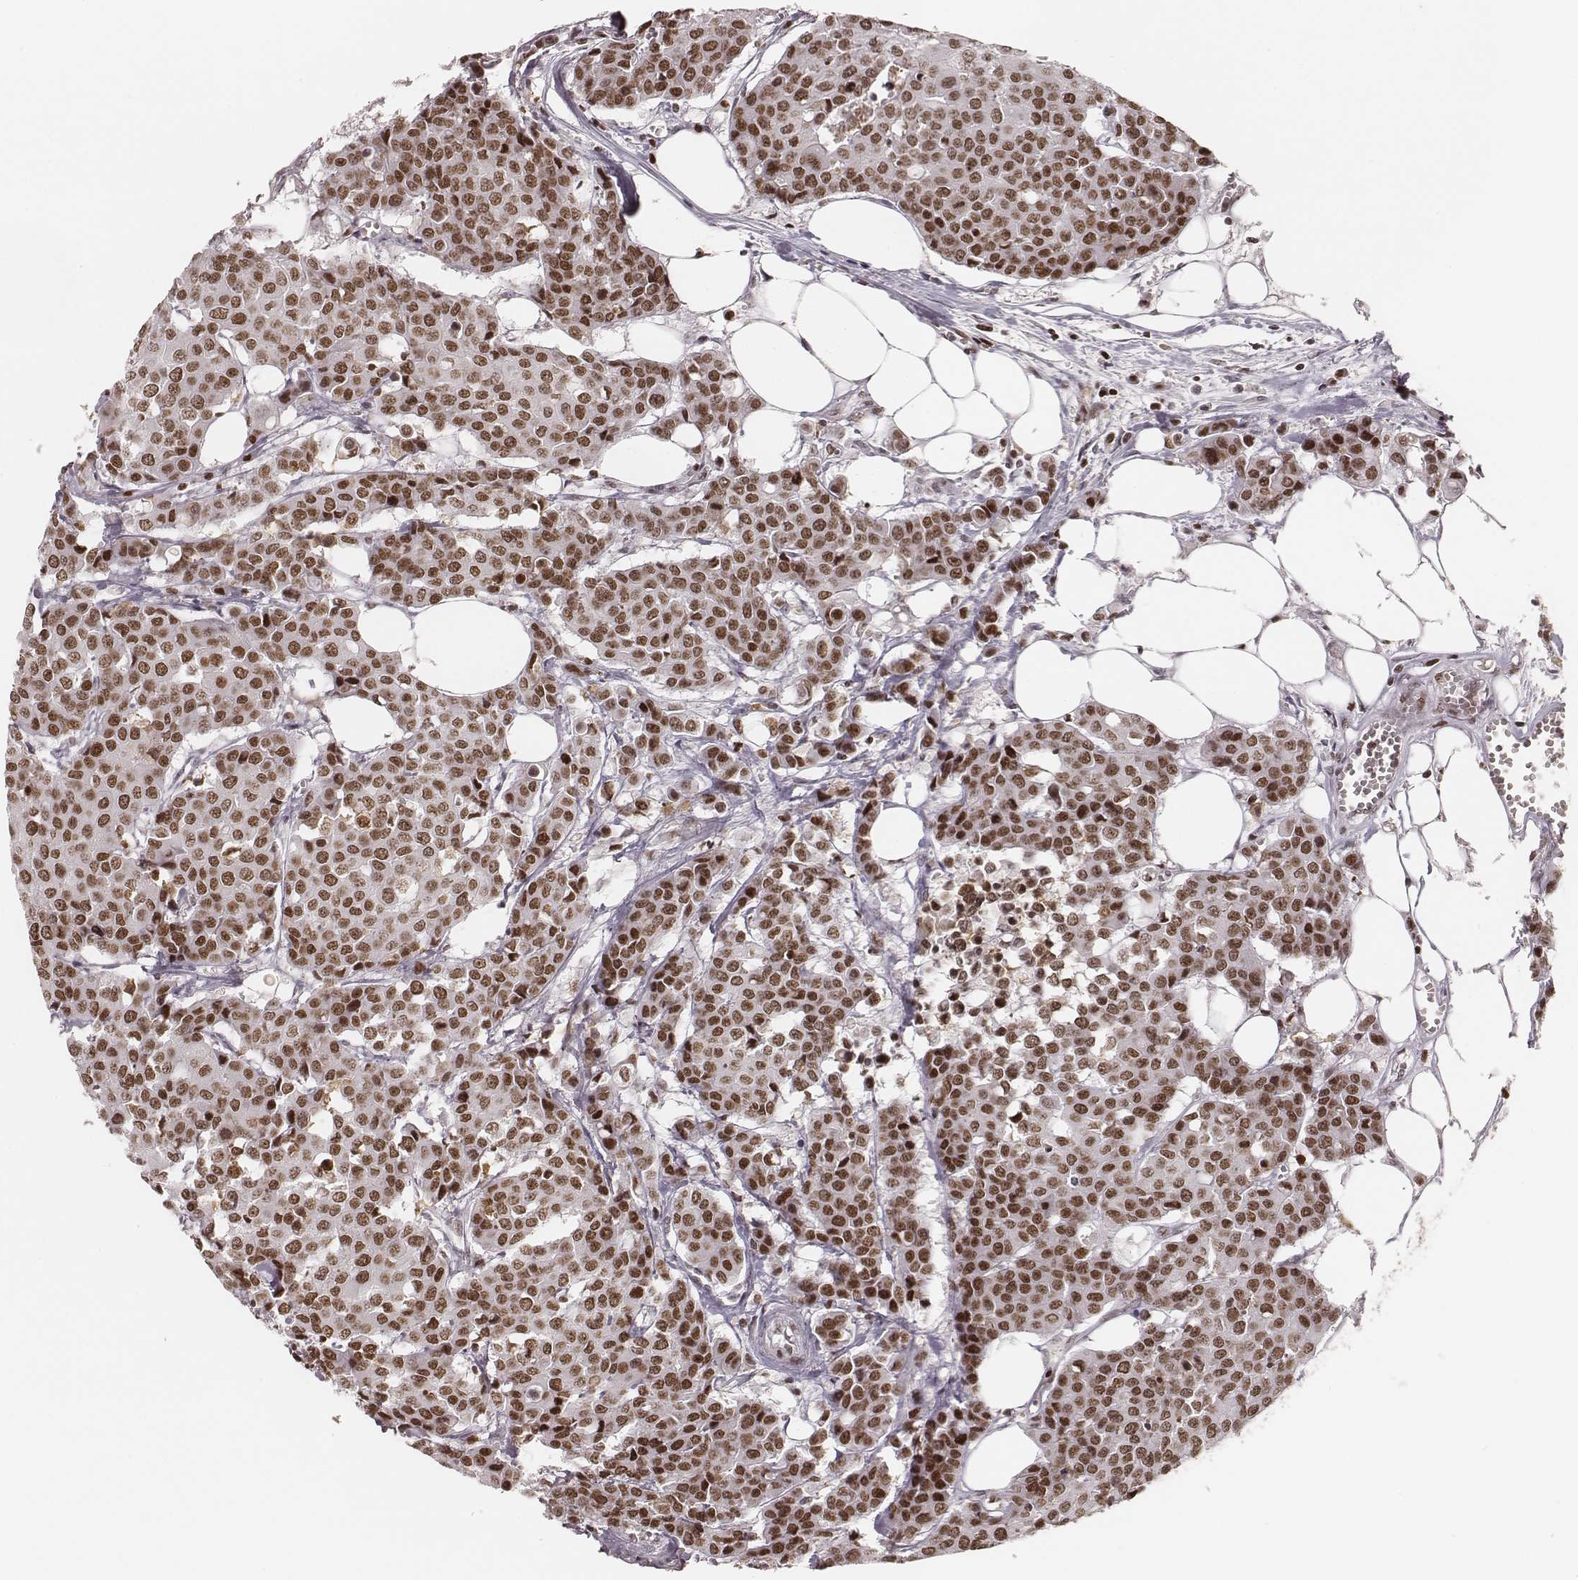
{"staining": {"intensity": "moderate", "quantity": ">75%", "location": "nuclear"}, "tissue": "carcinoid", "cell_type": "Tumor cells", "image_type": "cancer", "snomed": [{"axis": "morphology", "description": "Carcinoid, malignant, NOS"}, {"axis": "topography", "description": "Colon"}], "caption": "Immunohistochemical staining of human carcinoid displays moderate nuclear protein positivity in approximately >75% of tumor cells. (brown staining indicates protein expression, while blue staining denotes nuclei).", "gene": "PARP1", "patient": {"sex": "male", "age": 81}}